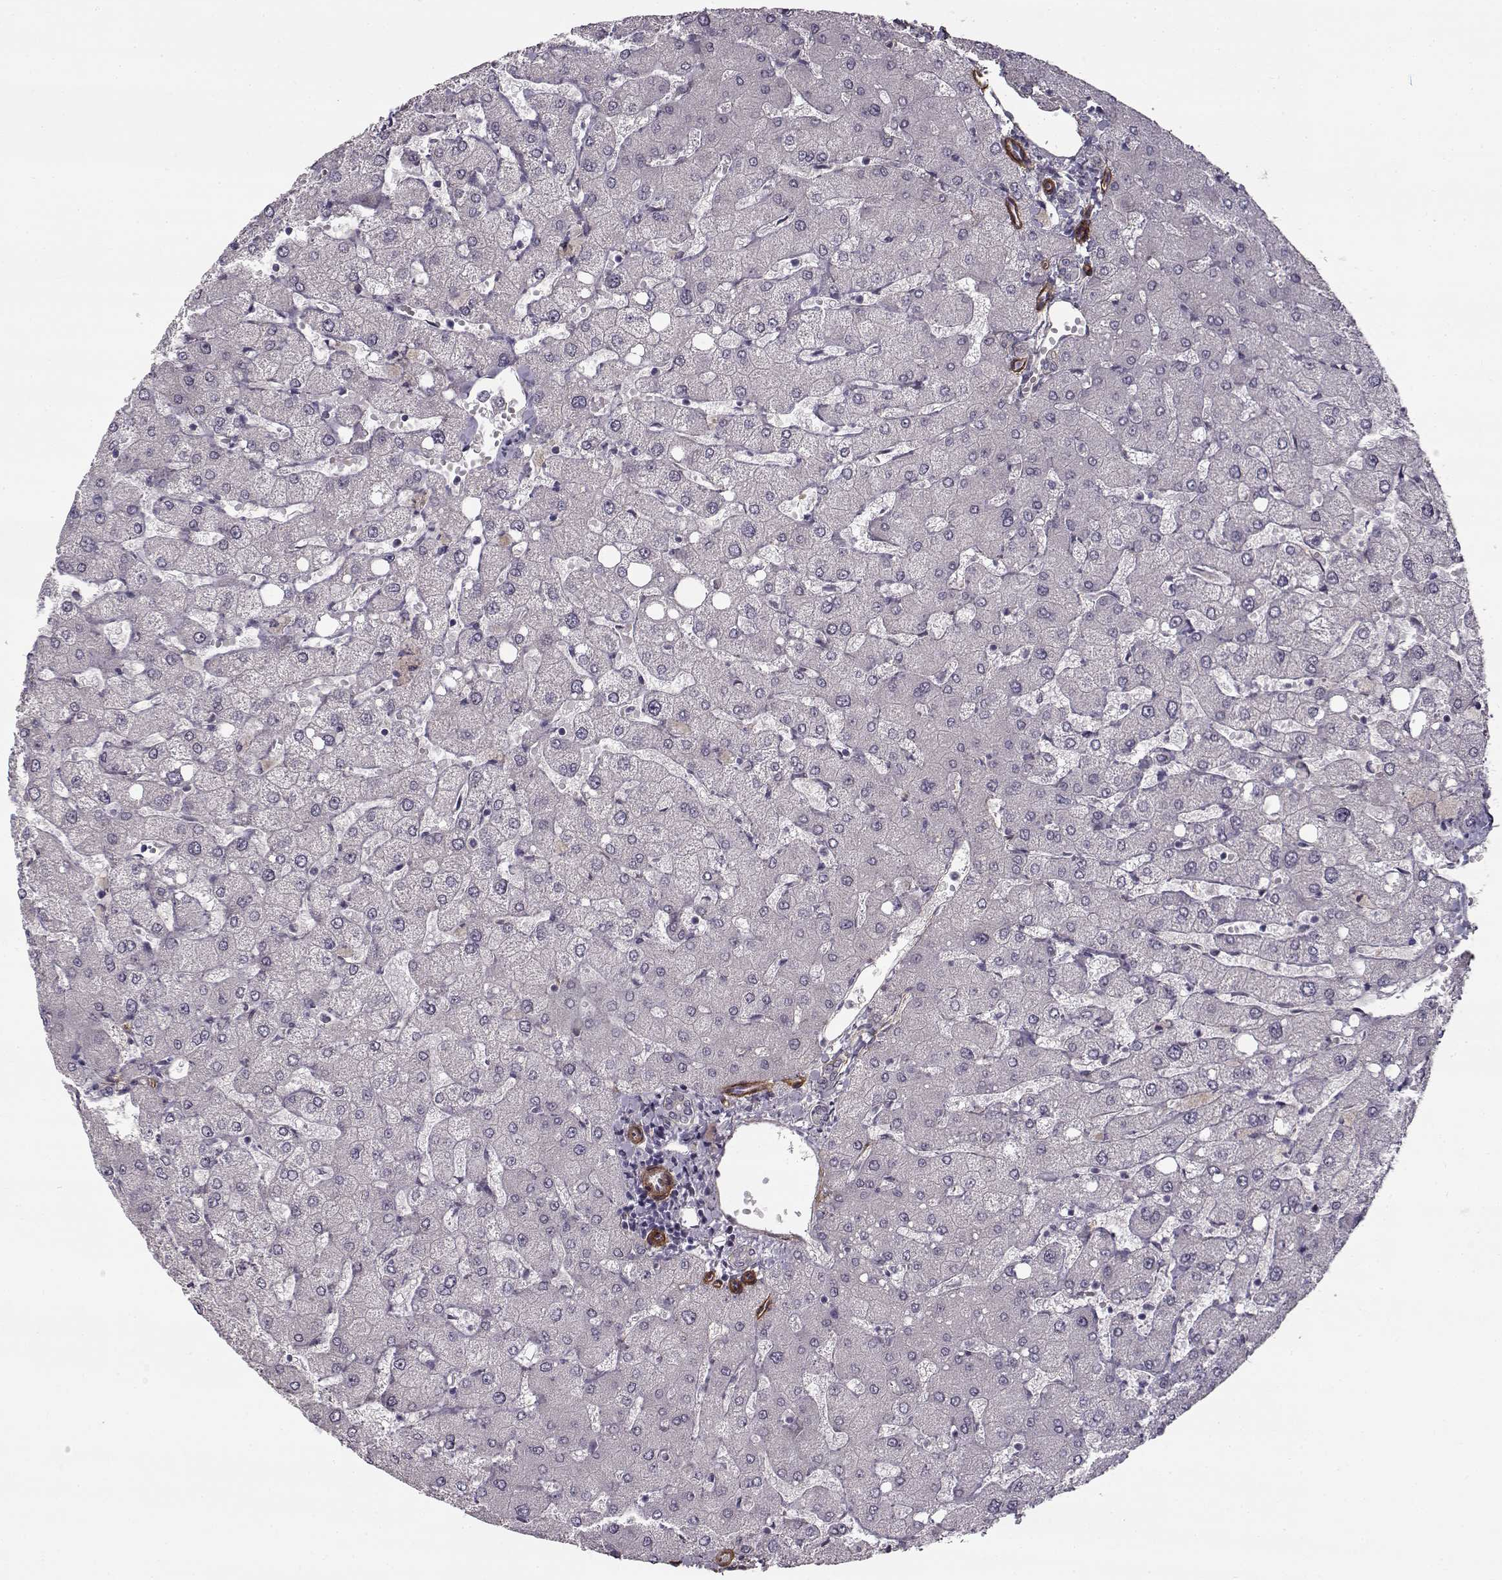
{"staining": {"intensity": "negative", "quantity": "none", "location": "none"}, "tissue": "liver", "cell_type": "Cholangiocytes", "image_type": "normal", "snomed": [{"axis": "morphology", "description": "Normal tissue, NOS"}, {"axis": "topography", "description": "Liver"}], "caption": "IHC histopathology image of benign liver stained for a protein (brown), which demonstrates no positivity in cholangiocytes. Nuclei are stained in blue.", "gene": "LAMB2", "patient": {"sex": "female", "age": 54}}